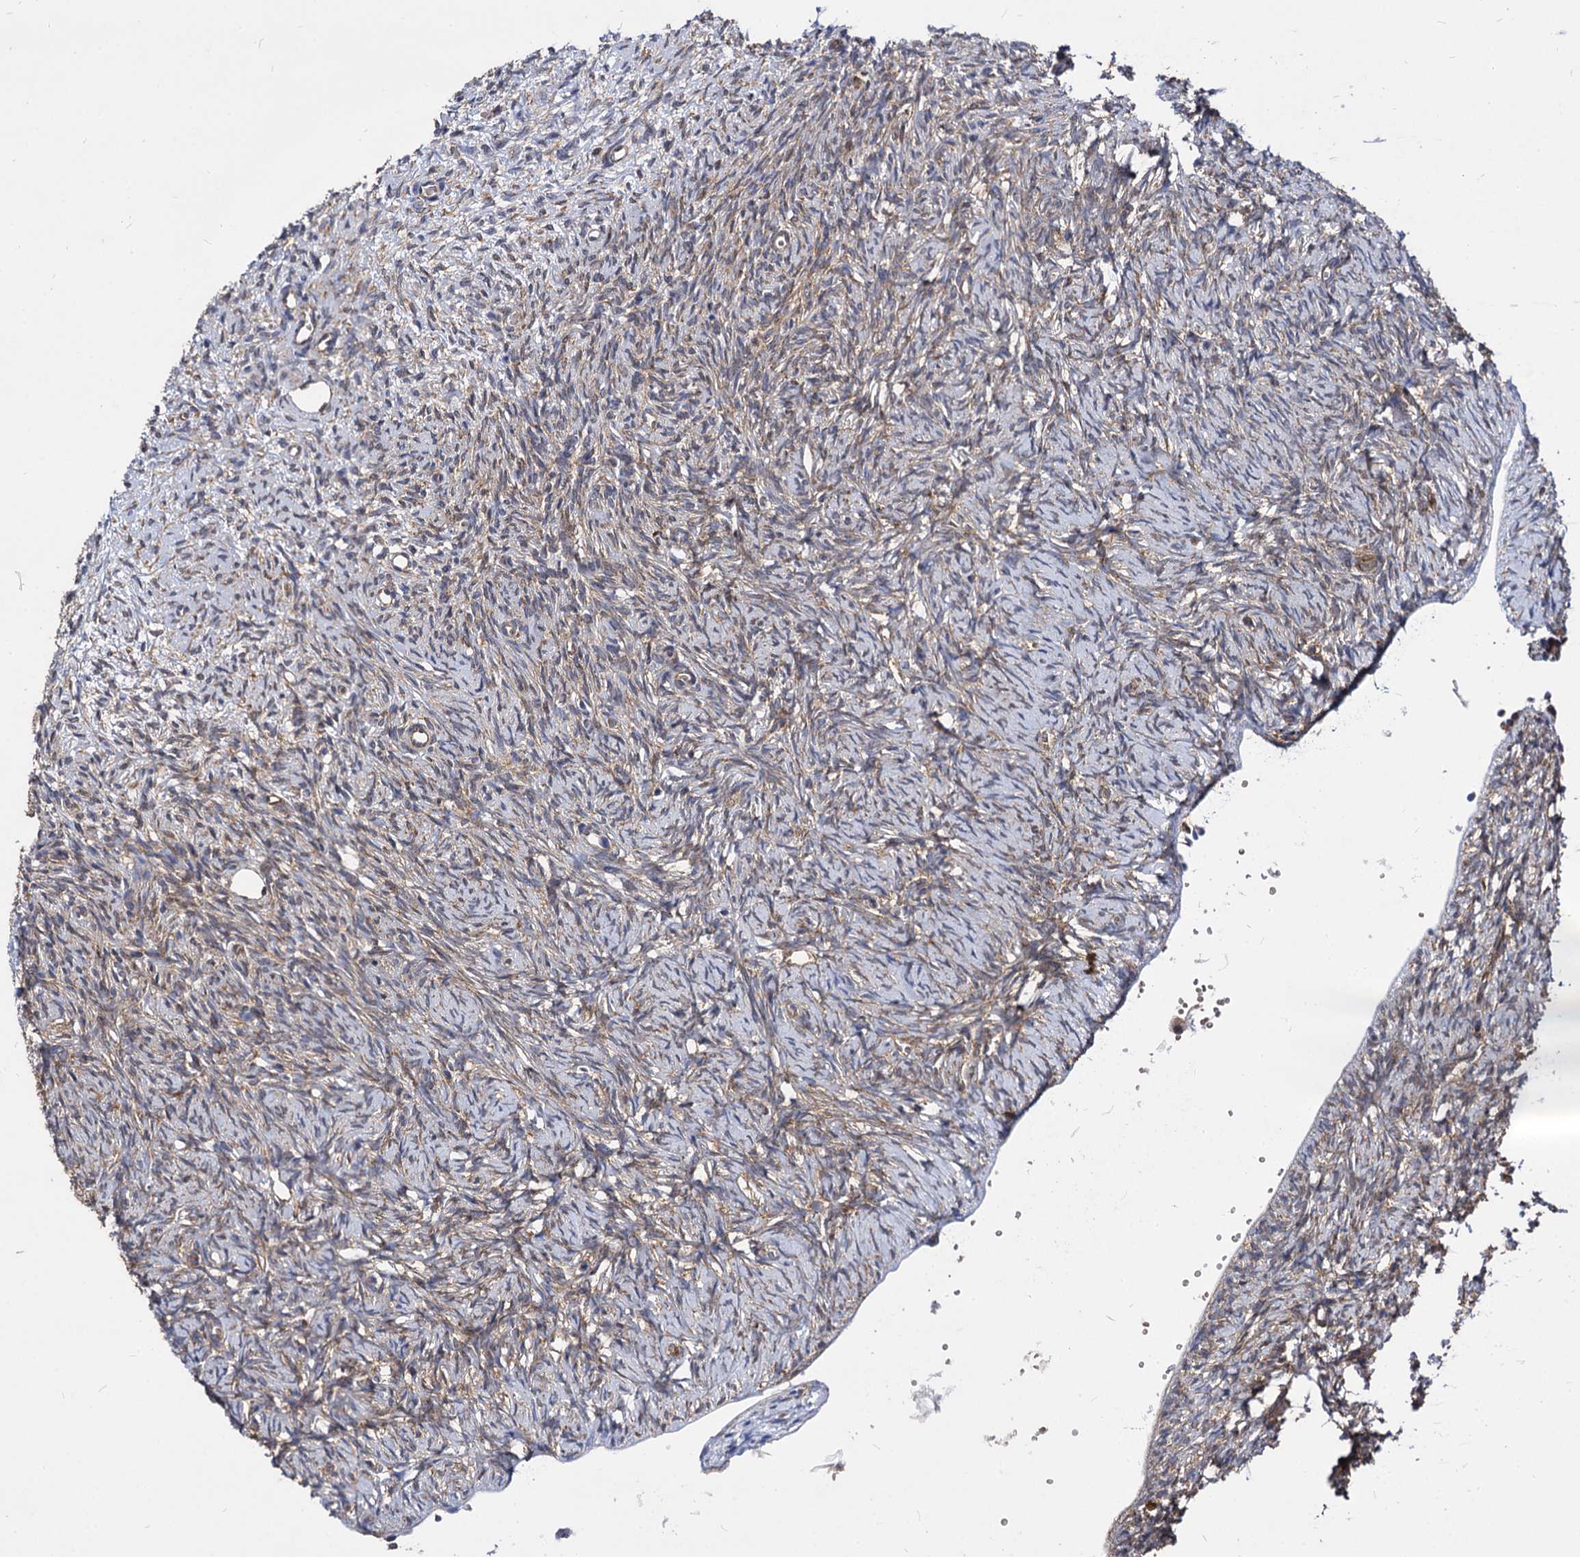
{"staining": {"intensity": "weak", "quantity": "<25%", "location": "cytoplasmic/membranous"}, "tissue": "ovary", "cell_type": "Ovarian stroma cells", "image_type": "normal", "snomed": [{"axis": "morphology", "description": "Normal tissue, NOS"}, {"axis": "topography", "description": "Ovary"}], "caption": "IHC of benign human ovary reveals no staining in ovarian stroma cells. Nuclei are stained in blue.", "gene": "NME1", "patient": {"sex": "female", "age": 51}}